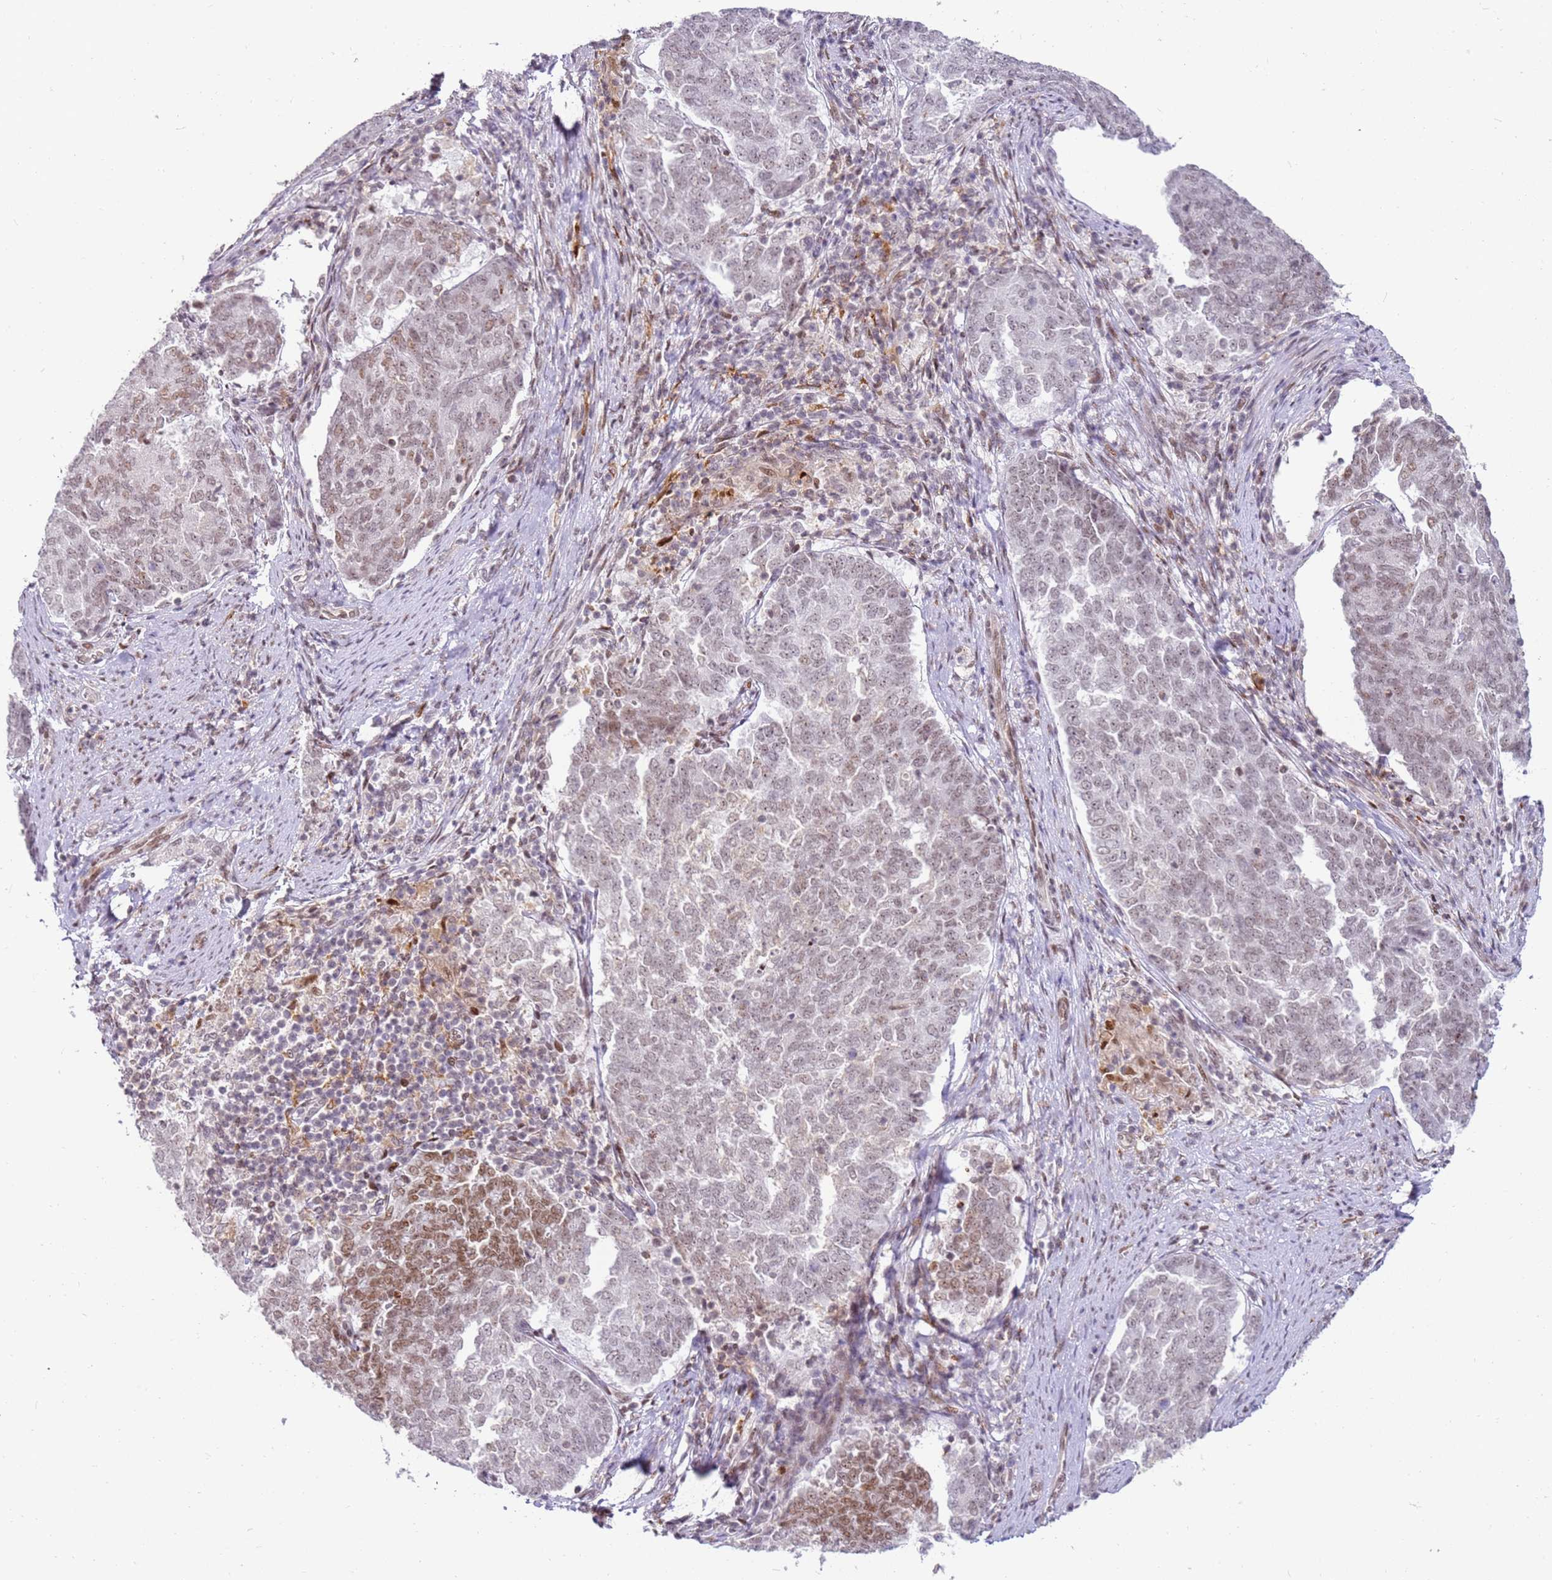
{"staining": {"intensity": "weak", "quantity": "<25%", "location": "nuclear"}, "tissue": "endometrial cancer", "cell_type": "Tumor cells", "image_type": "cancer", "snomed": [{"axis": "morphology", "description": "Adenocarcinoma, NOS"}, {"axis": "topography", "description": "Endometrium"}], "caption": "Endometrial cancer stained for a protein using IHC exhibits no expression tumor cells.", "gene": "PHC2", "patient": {"sex": "female", "age": 80}}